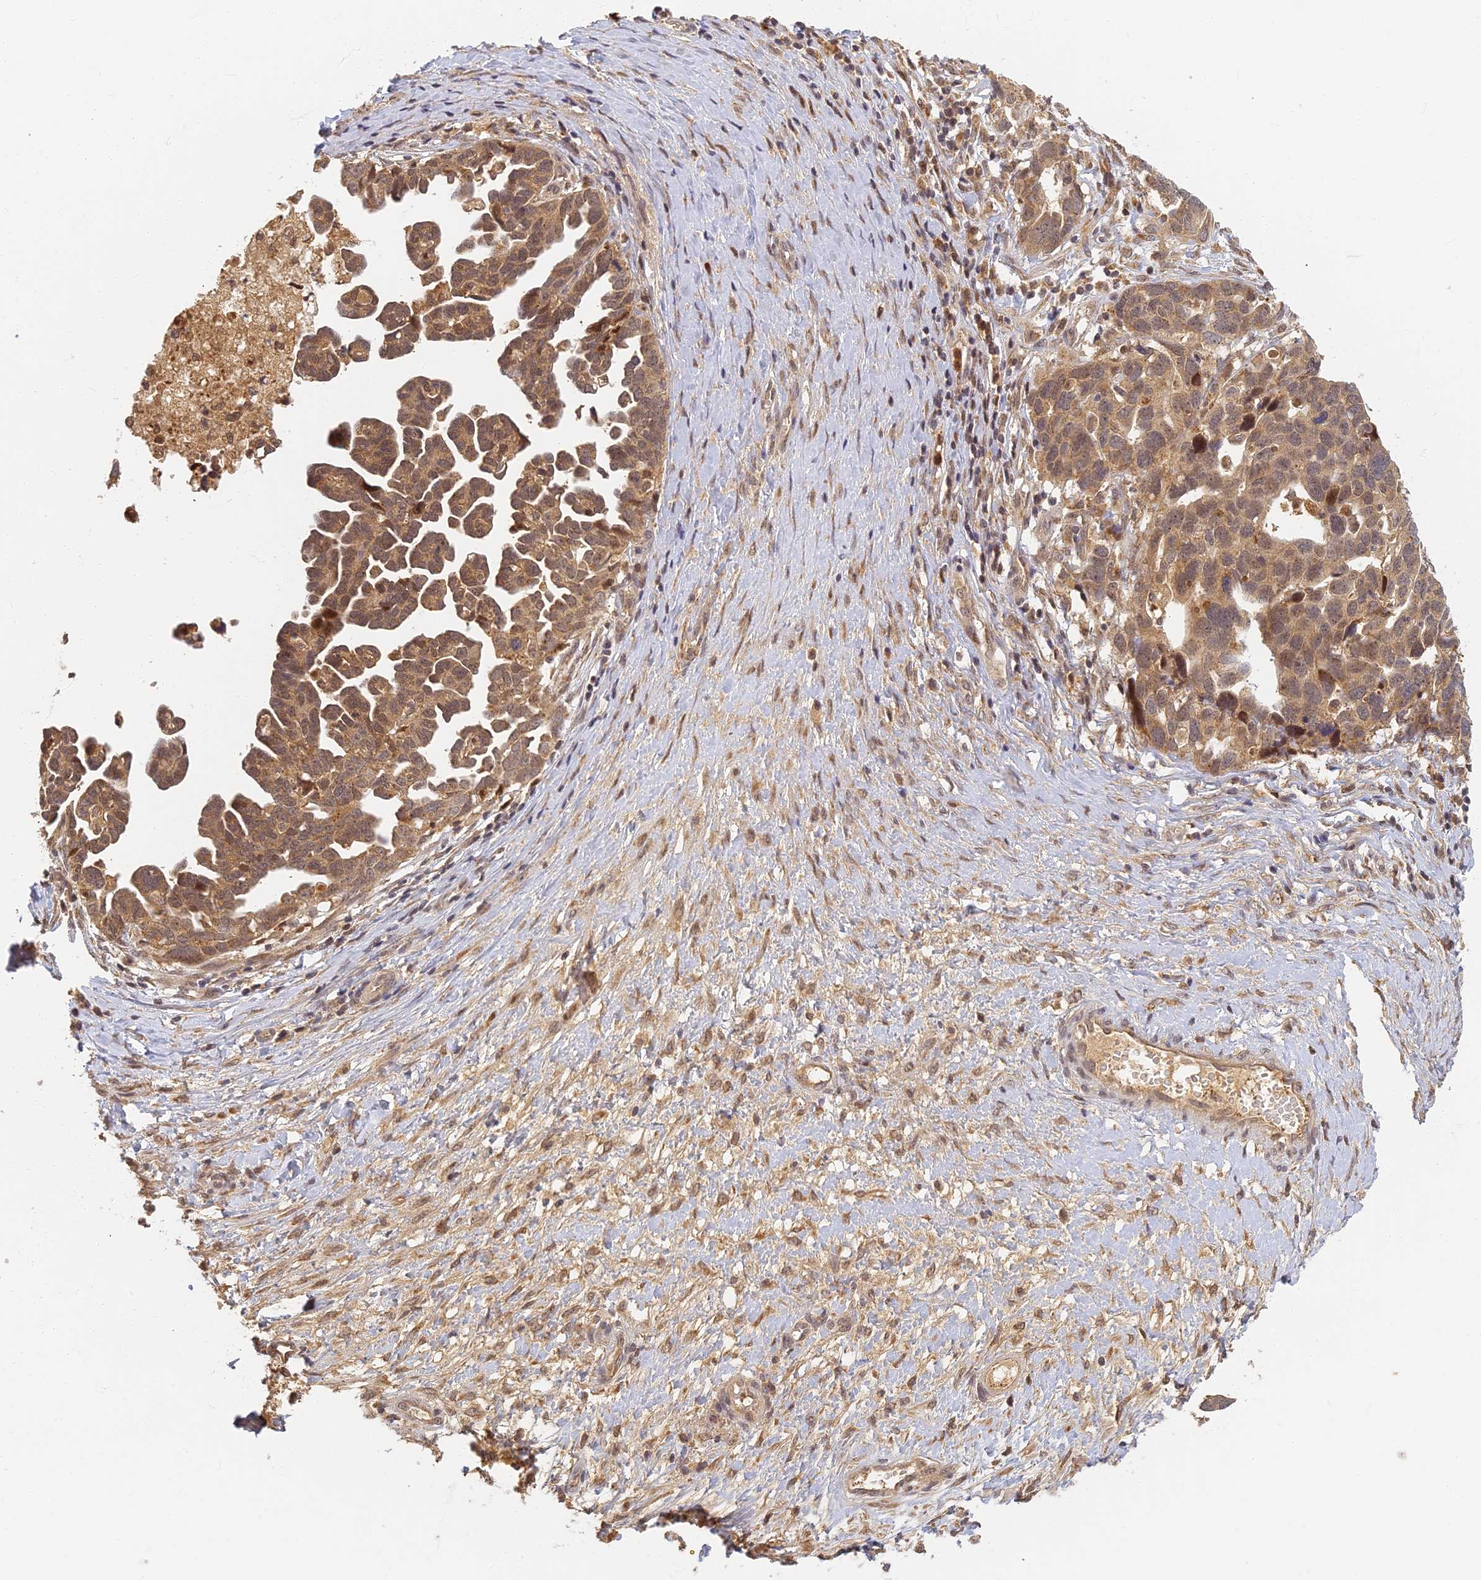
{"staining": {"intensity": "moderate", "quantity": ">75%", "location": "cytoplasmic/membranous"}, "tissue": "ovarian cancer", "cell_type": "Tumor cells", "image_type": "cancer", "snomed": [{"axis": "morphology", "description": "Cystadenocarcinoma, serous, NOS"}, {"axis": "topography", "description": "Ovary"}], "caption": "Immunohistochemistry photomicrograph of human ovarian cancer (serous cystadenocarcinoma) stained for a protein (brown), which displays medium levels of moderate cytoplasmic/membranous staining in about >75% of tumor cells.", "gene": "RGL3", "patient": {"sex": "female", "age": 54}}